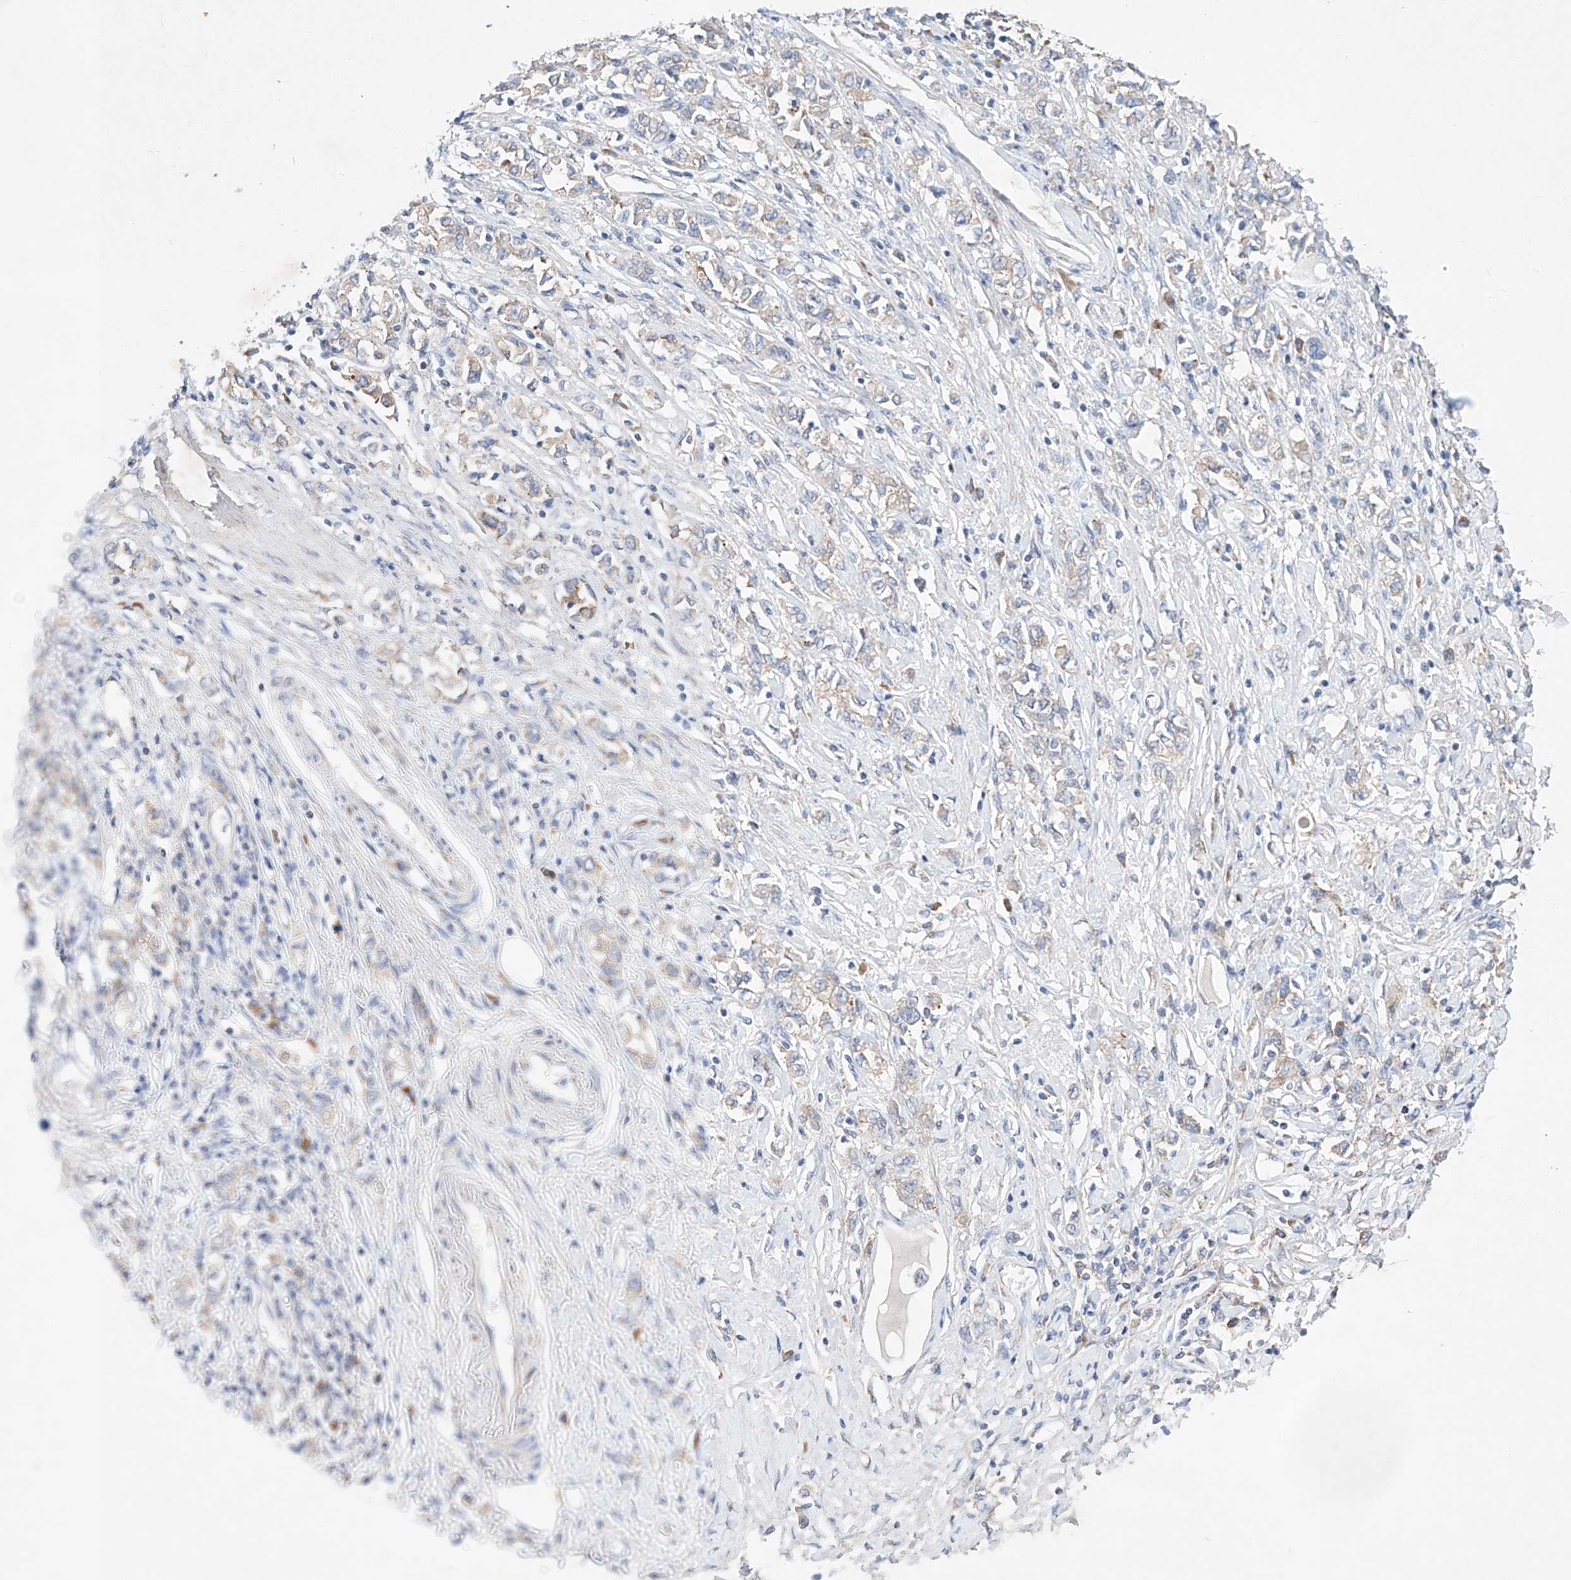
{"staining": {"intensity": "negative", "quantity": "none", "location": "none"}, "tissue": "stomach cancer", "cell_type": "Tumor cells", "image_type": "cancer", "snomed": [{"axis": "morphology", "description": "Adenocarcinoma, NOS"}, {"axis": "topography", "description": "Stomach"}], "caption": "Micrograph shows no protein staining in tumor cells of adenocarcinoma (stomach) tissue.", "gene": "FASTK", "patient": {"sex": "female", "age": 76}}